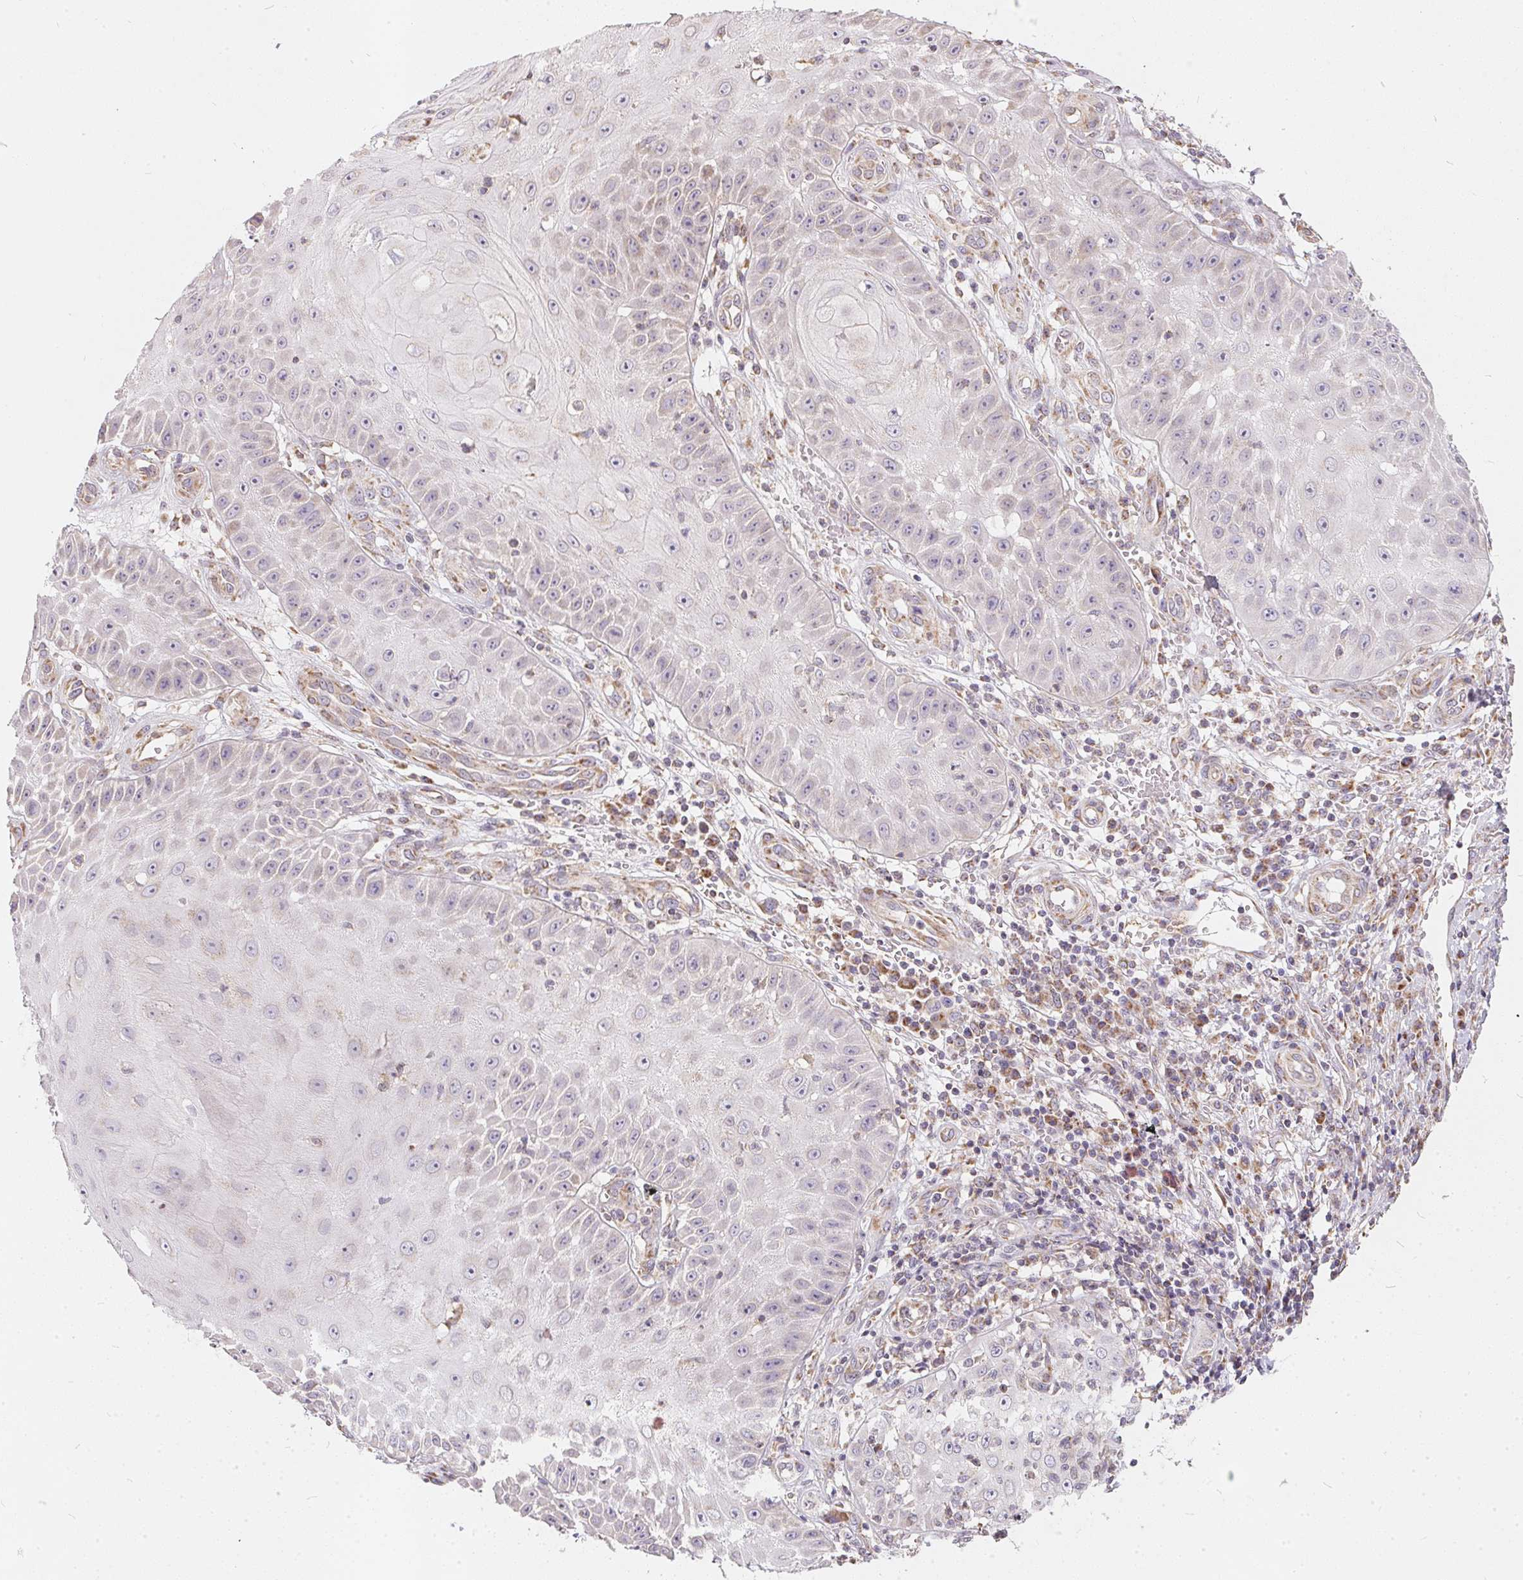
{"staining": {"intensity": "negative", "quantity": "none", "location": "none"}, "tissue": "skin cancer", "cell_type": "Tumor cells", "image_type": "cancer", "snomed": [{"axis": "morphology", "description": "Squamous cell carcinoma, NOS"}, {"axis": "topography", "description": "Skin"}], "caption": "Immunohistochemistry of human skin cancer (squamous cell carcinoma) shows no staining in tumor cells. The staining was performed using DAB (3,3'-diaminobenzidine) to visualize the protein expression in brown, while the nuclei were stained in blue with hematoxylin (Magnification: 20x).", "gene": "VWA5B2", "patient": {"sex": "male", "age": 70}}